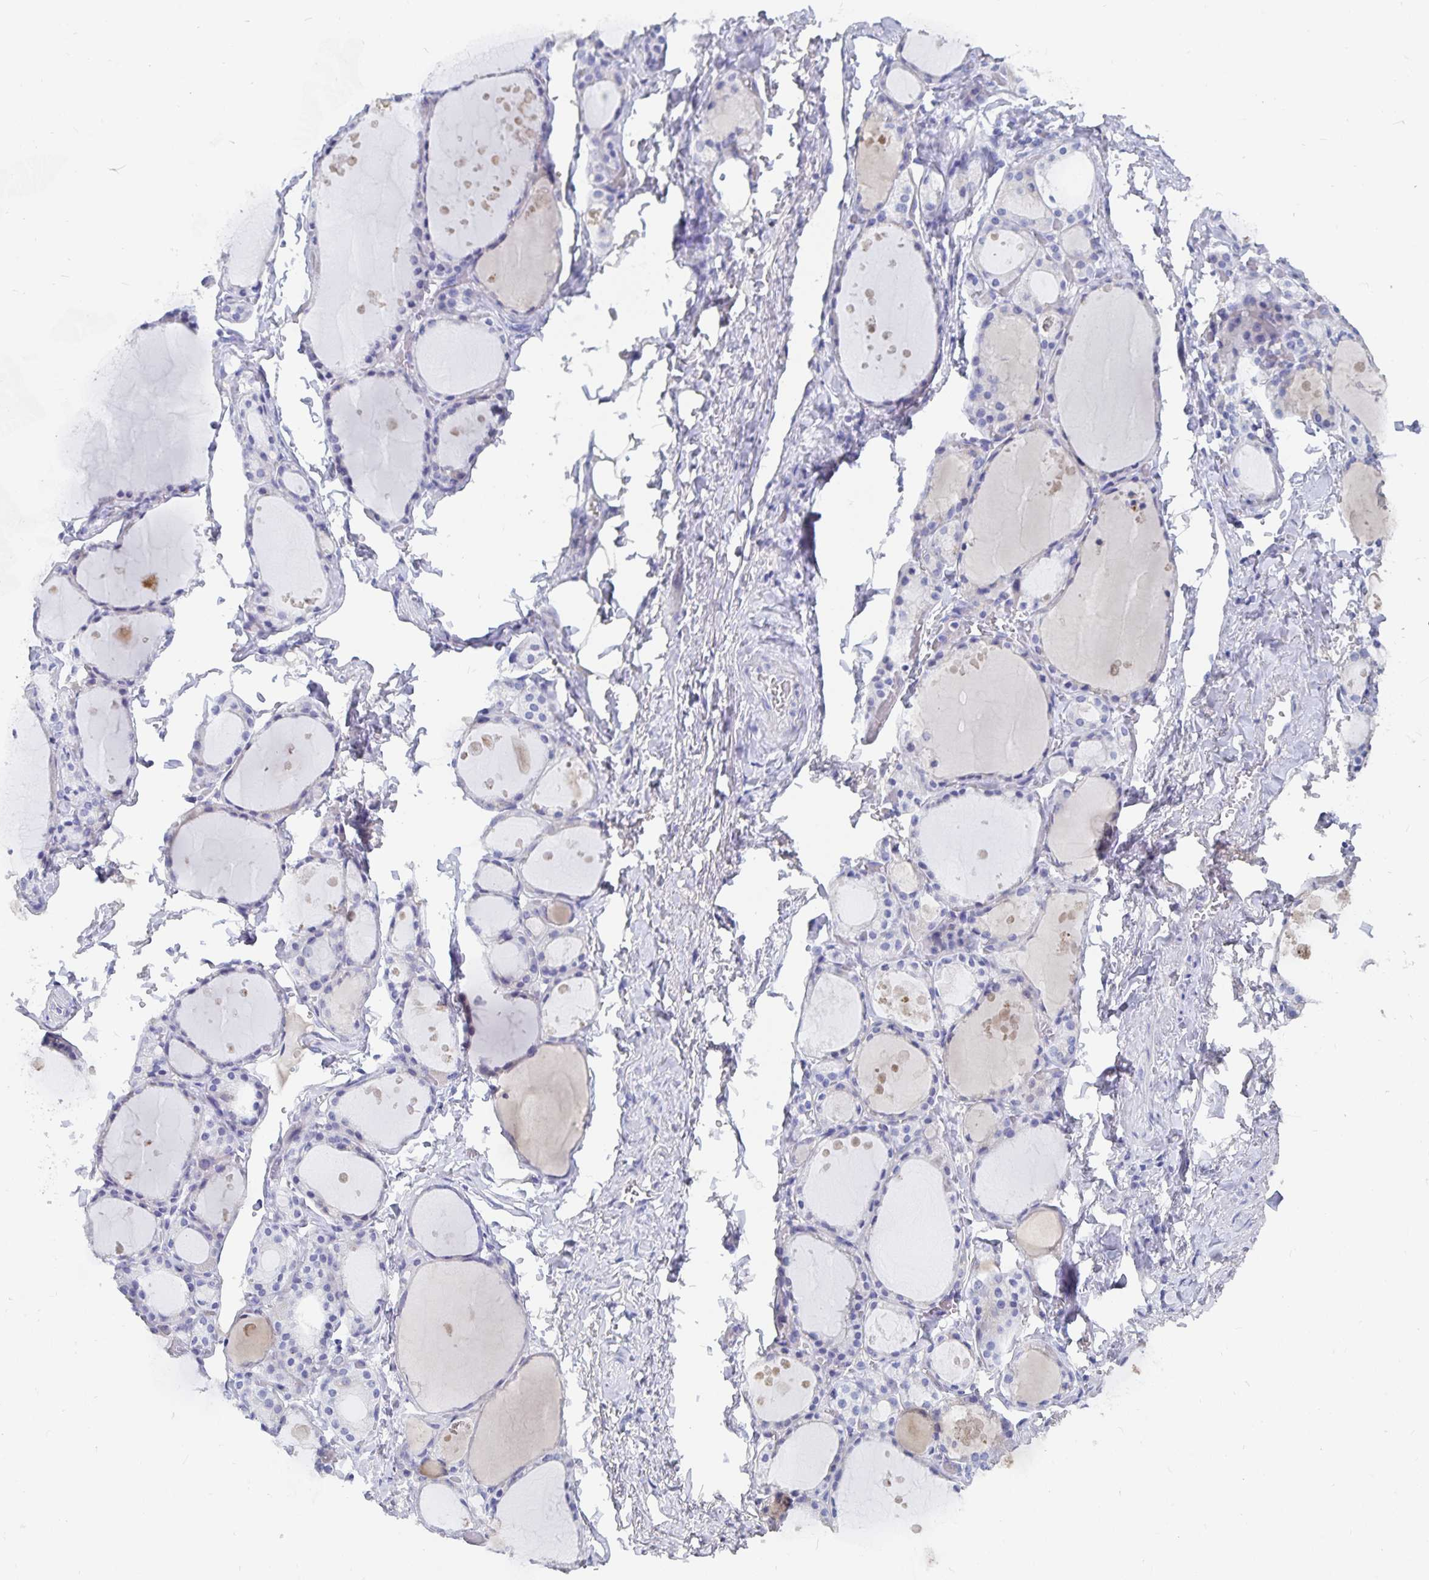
{"staining": {"intensity": "negative", "quantity": "none", "location": "none"}, "tissue": "thyroid gland", "cell_type": "Glandular cells", "image_type": "normal", "snomed": [{"axis": "morphology", "description": "Normal tissue, NOS"}, {"axis": "topography", "description": "Thyroid gland"}], "caption": "Immunohistochemistry histopathology image of normal thyroid gland stained for a protein (brown), which reveals no expression in glandular cells. (DAB IHC with hematoxylin counter stain).", "gene": "CFAP69", "patient": {"sex": "male", "age": 68}}